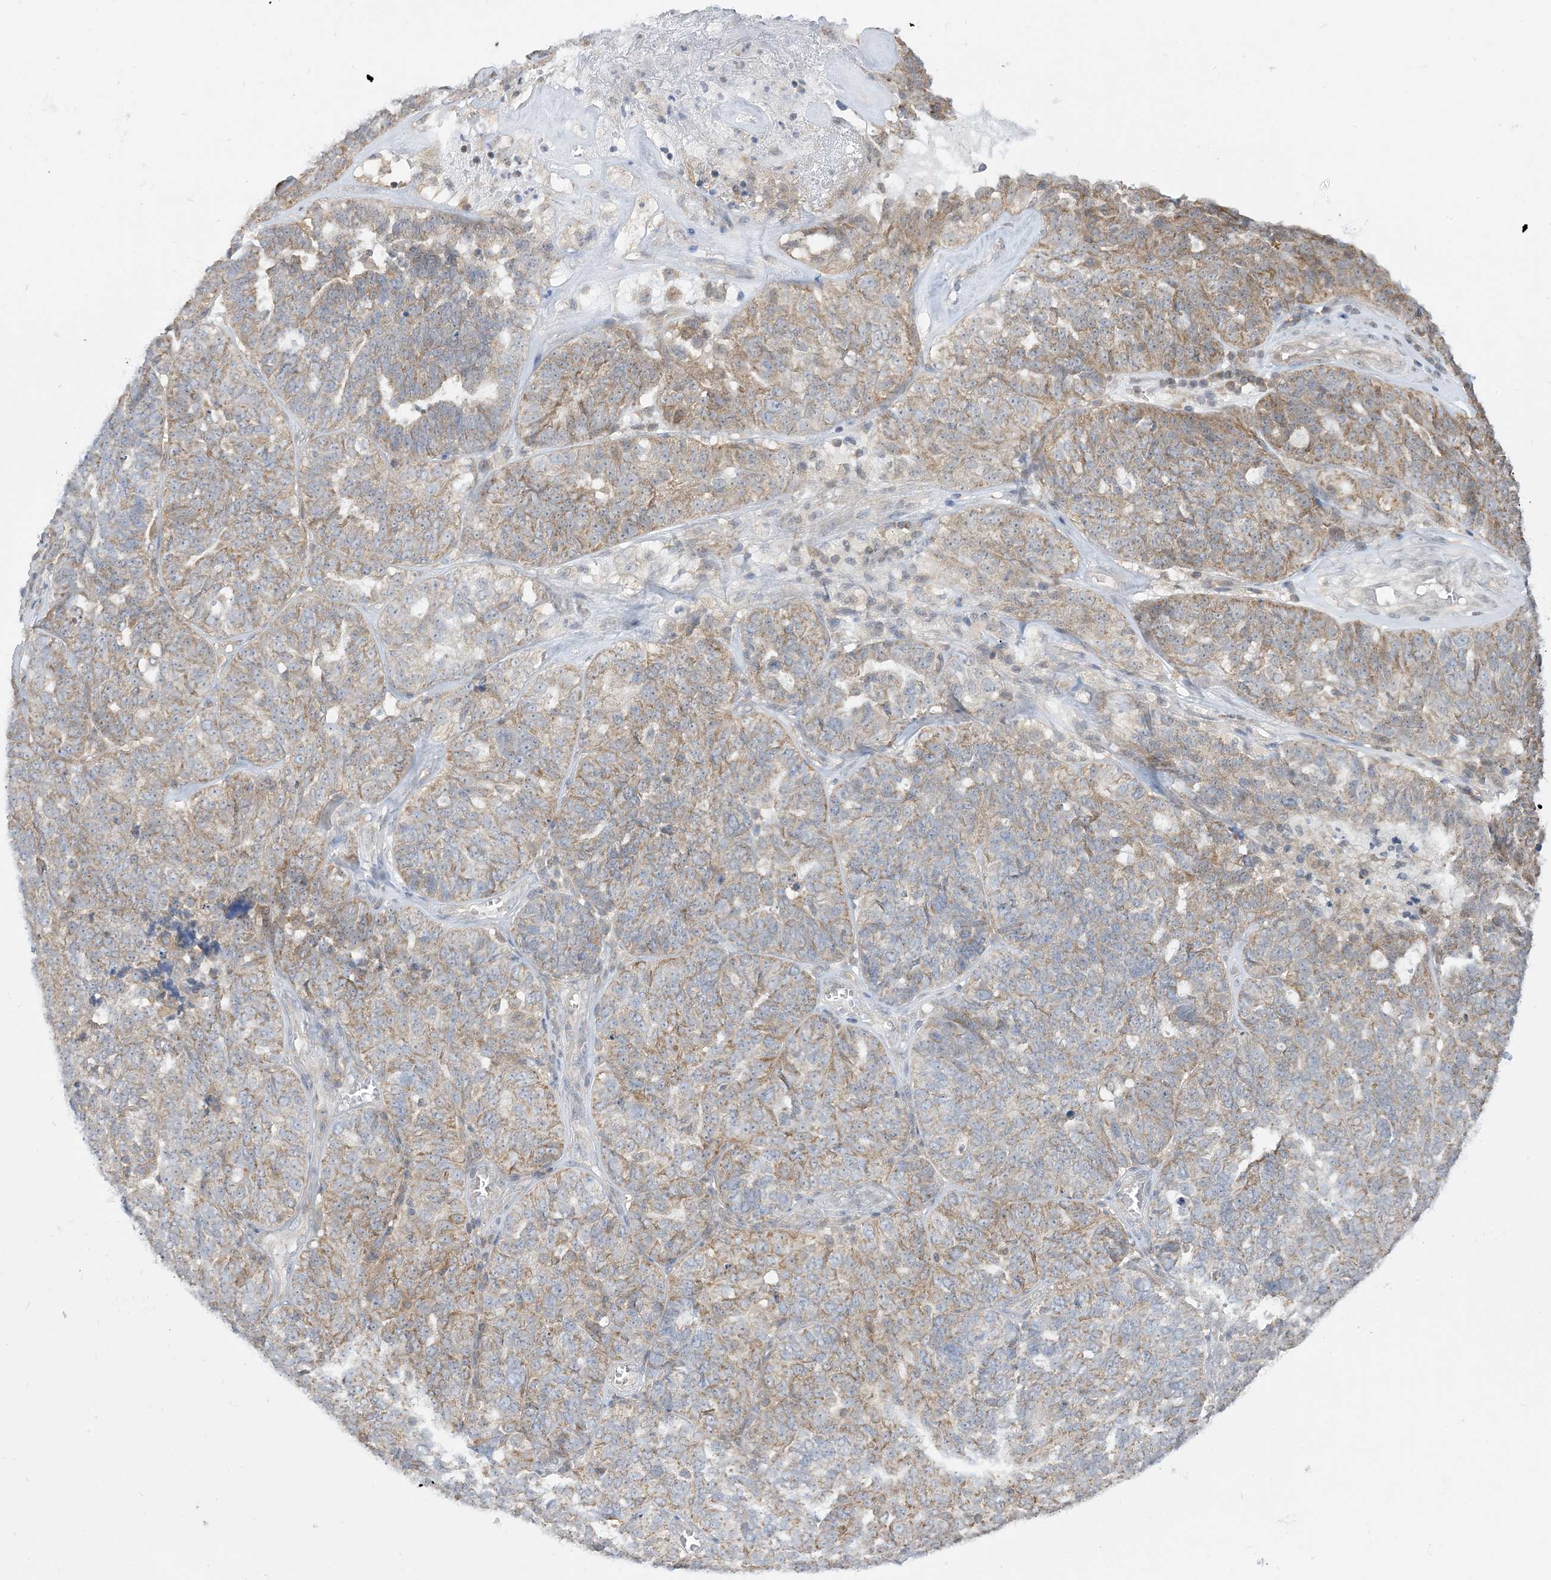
{"staining": {"intensity": "weak", "quantity": "25%-75%", "location": "cytoplasmic/membranous"}, "tissue": "ovarian cancer", "cell_type": "Tumor cells", "image_type": "cancer", "snomed": [{"axis": "morphology", "description": "Cystadenocarcinoma, serous, NOS"}, {"axis": "topography", "description": "Ovary"}], "caption": "A high-resolution photomicrograph shows immunohistochemistry (IHC) staining of ovarian cancer, which displays weak cytoplasmic/membranous expression in approximately 25%-75% of tumor cells.", "gene": "CASP4", "patient": {"sex": "female", "age": 59}}